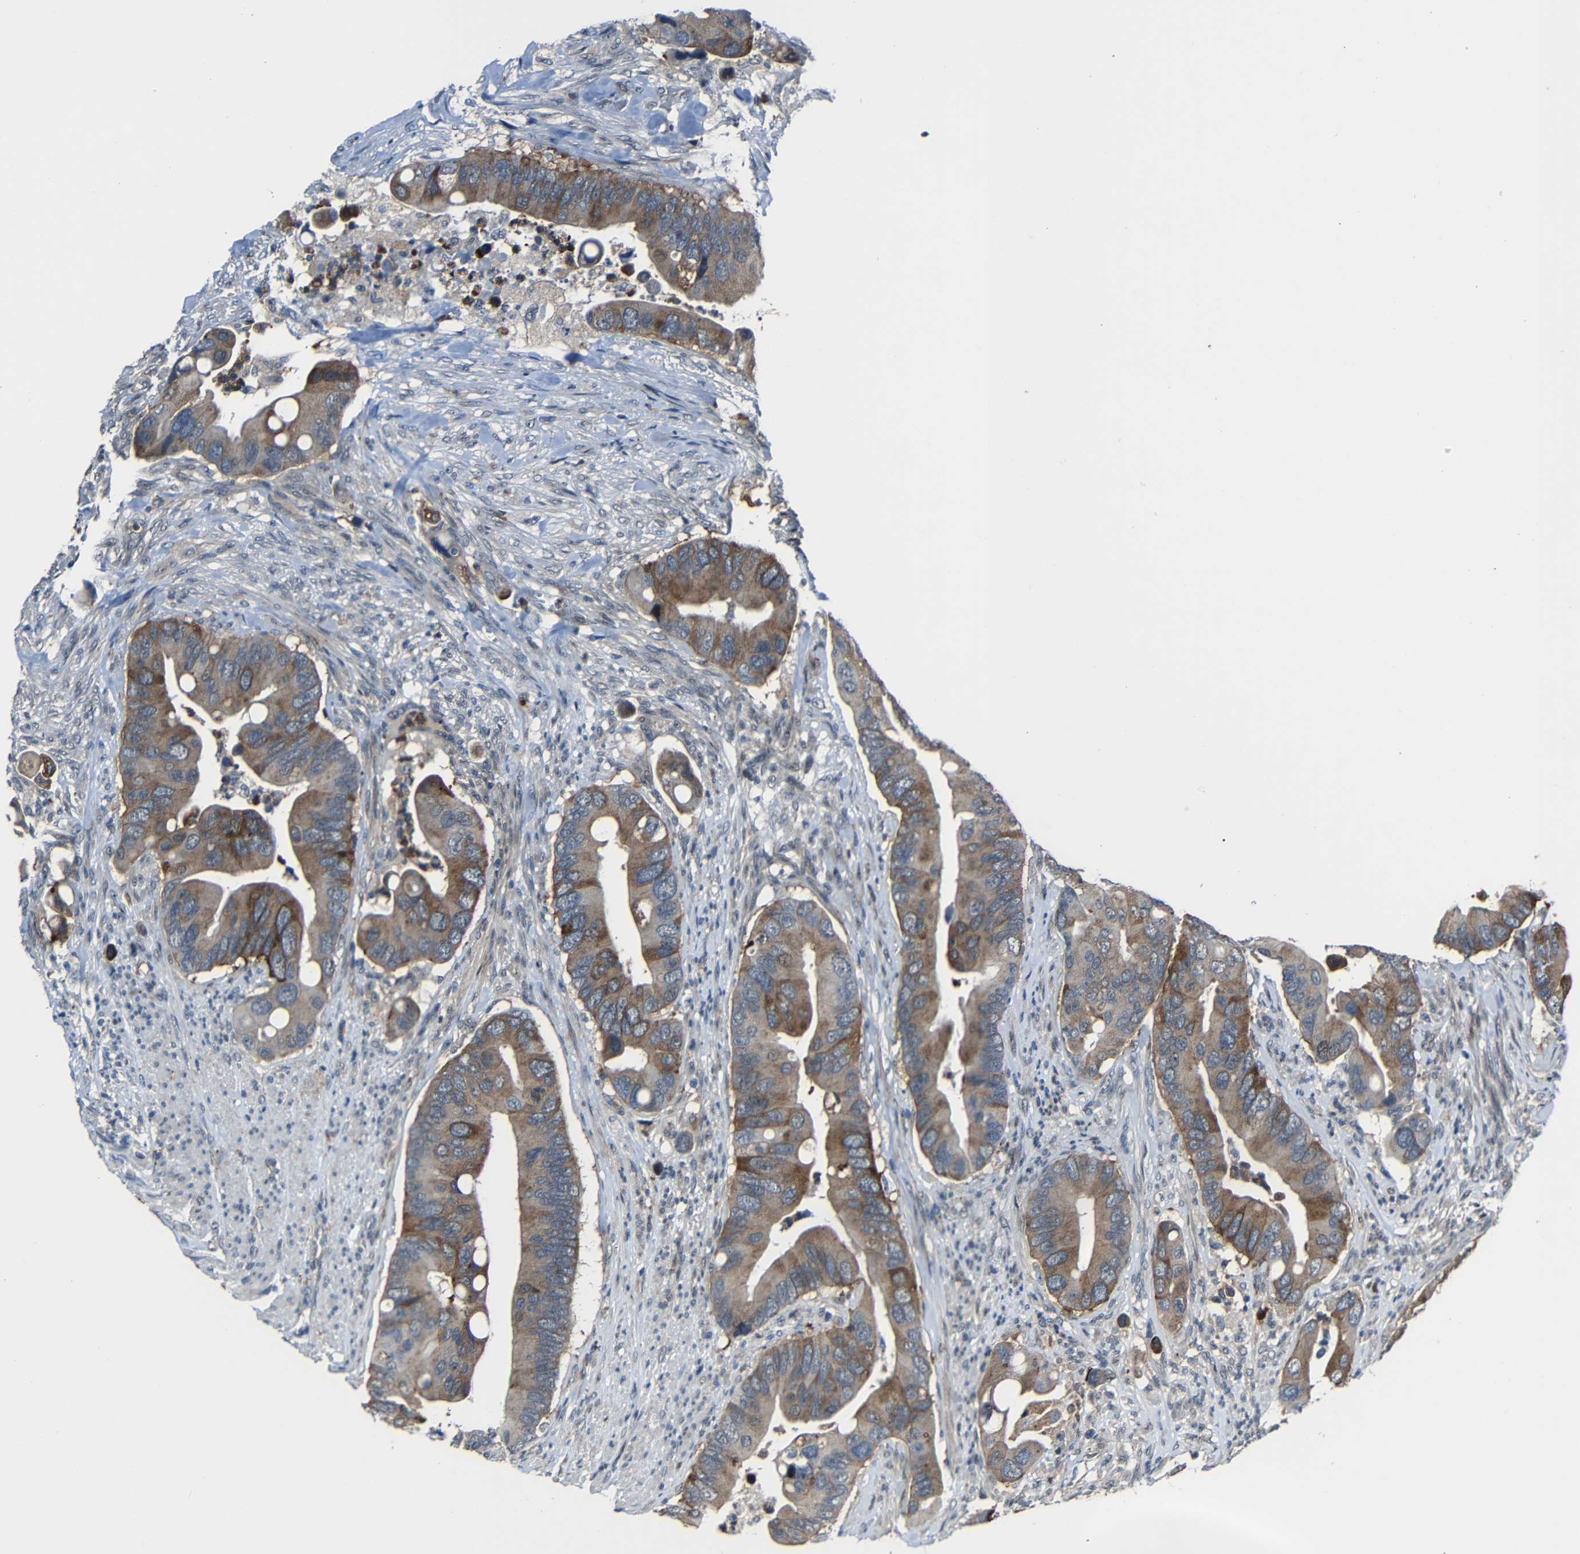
{"staining": {"intensity": "moderate", "quantity": ">75%", "location": "cytoplasmic/membranous"}, "tissue": "colorectal cancer", "cell_type": "Tumor cells", "image_type": "cancer", "snomed": [{"axis": "morphology", "description": "Adenocarcinoma, NOS"}, {"axis": "topography", "description": "Rectum"}], "caption": "Moderate cytoplasmic/membranous positivity is appreciated in approximately >75% of tumor cells in adenocarcinoma (colorectal).", "gene": "DNAJC5", "patient": {"sex": "female", "age": 57}}